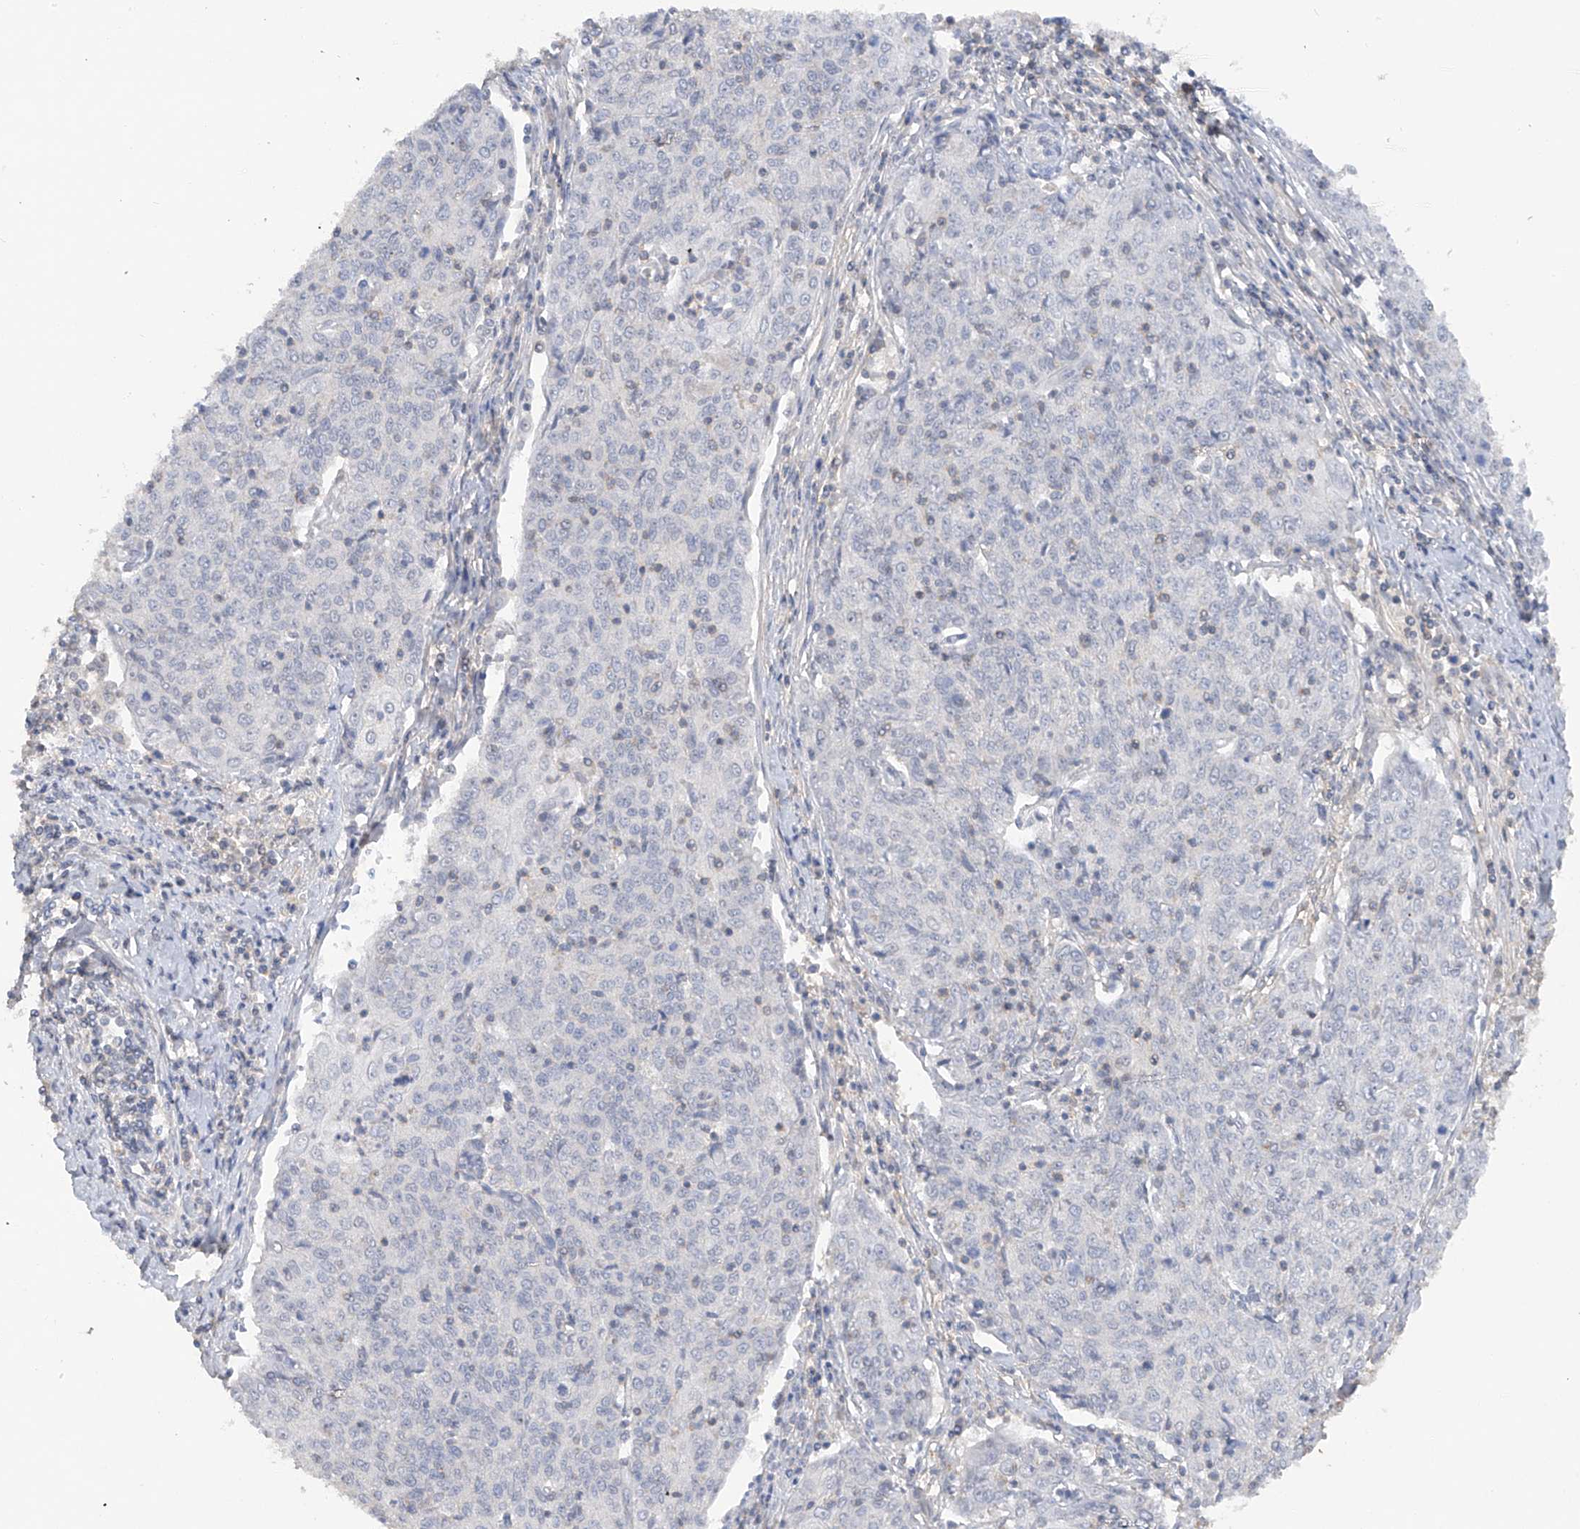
{"staining": {"intensity": "negative", "quantity": "none", "location": "none"}, "tissue": "cervical cancer", "cell_type": "Tumor cells", "image_type": "cancer", "snomed": [{"axis": "morphology", "description": "Squamous cell carcinoma, NOS"}, {"axis": "topography", "description": "Cervix"}], "caption": "IHC of human cervical cancer displays no positivity in tumor cells.", "gene": "HAS3", "patient": {"sex": "female", "age": 48}}